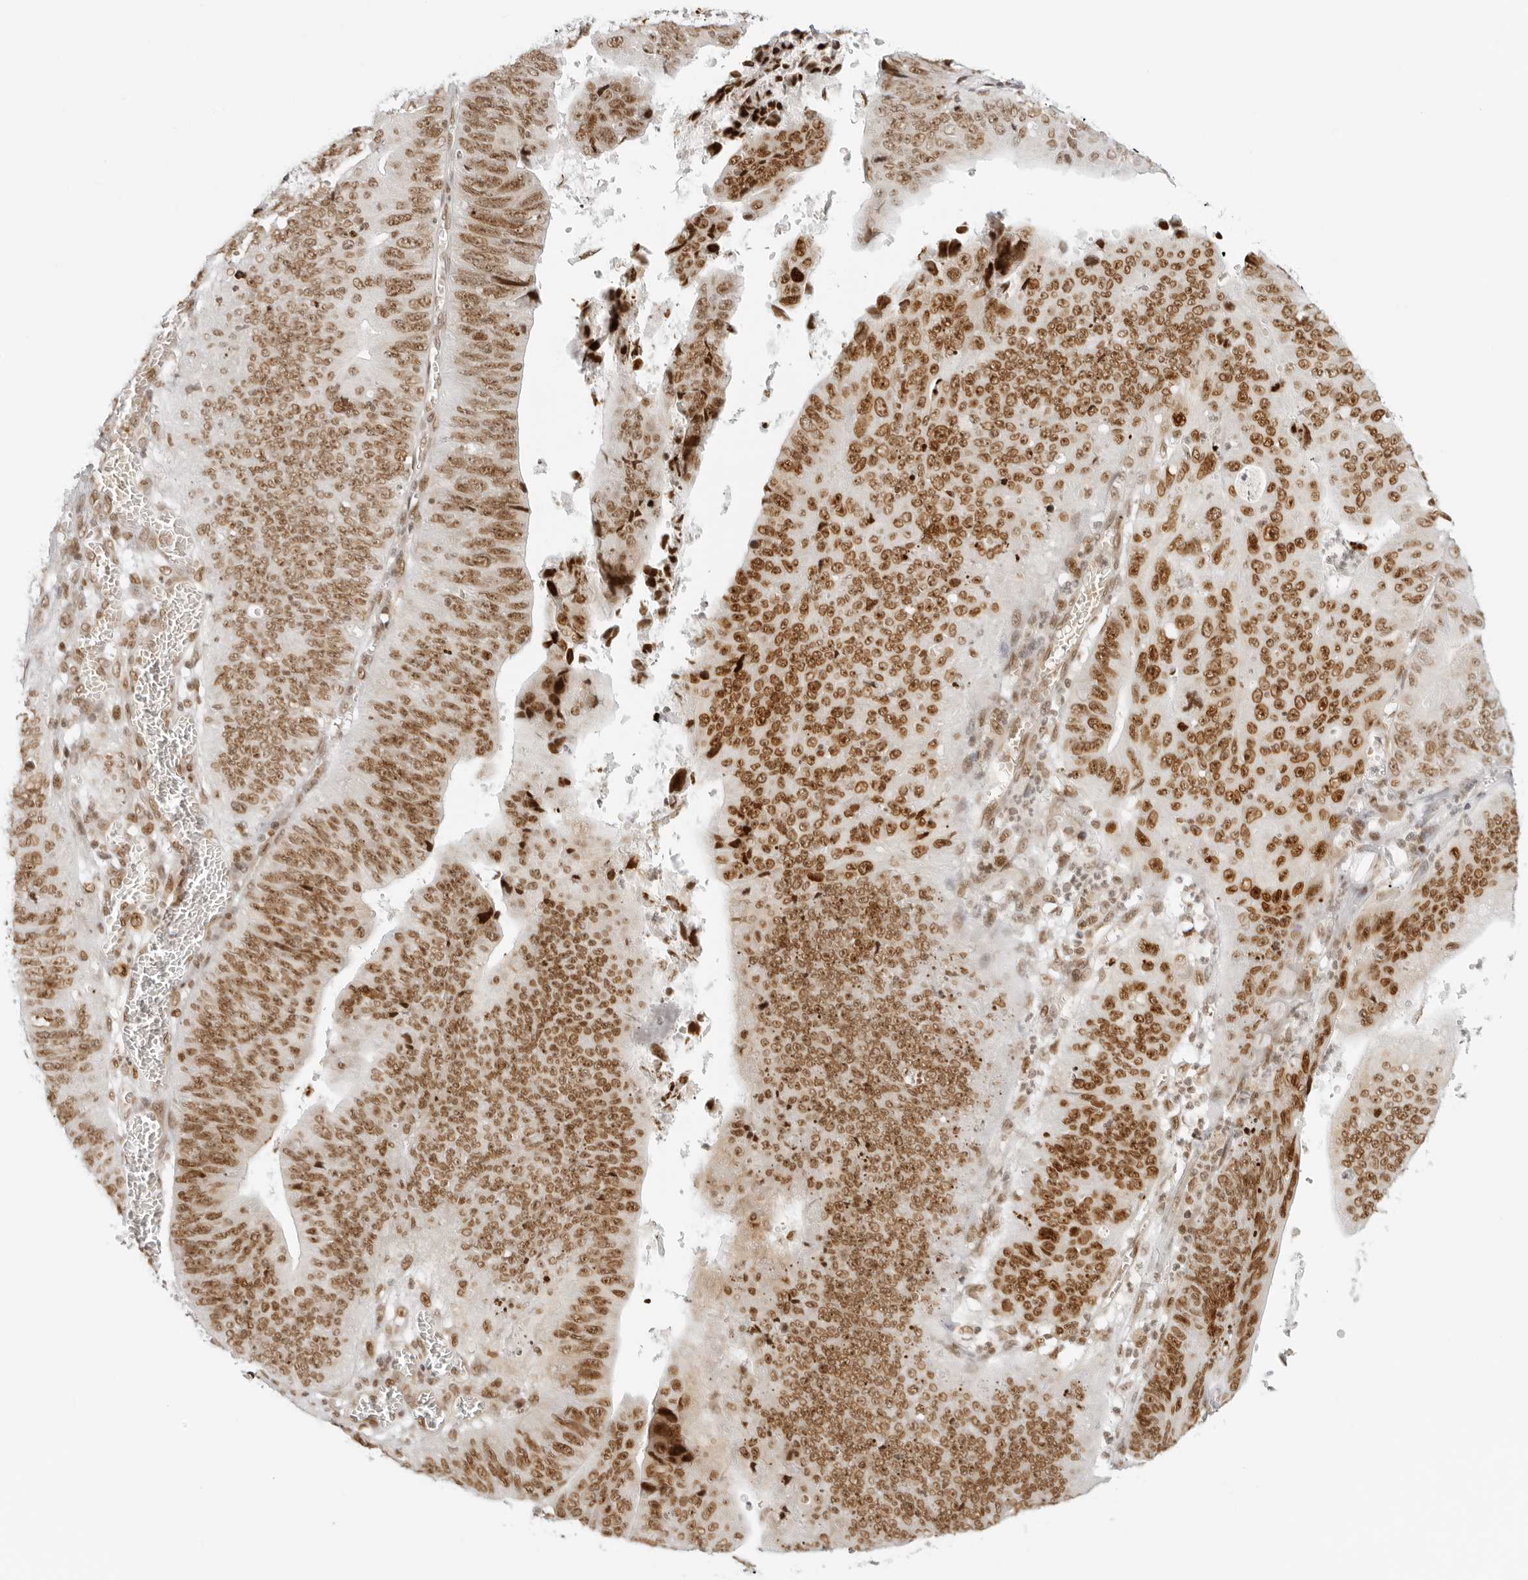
{"staining": {"intensity": "moderate", "quantity": ">75%", "location": "nuclear"}, "tissue": "stomach cancer", "cell_type": "Tumor cells", "image_type": "cancer", "snomed": [{"axis": "morphology", "description": "Adenocarcinoma, NOS"}, {"axis": "topography", "description": "Stomach"}], "caption": "DAB (3,3'-diaminobenzidine) immunohistochemical staining of stomach cancer (adenocarcinoma) reveals moderate nuclear protein staining in approximately >75% of tumor cells. (Brightfield microscopy of DAB IHC at high magnification).", "gene": "RCC1", "patient": {"sex": "male", "age": 59}}